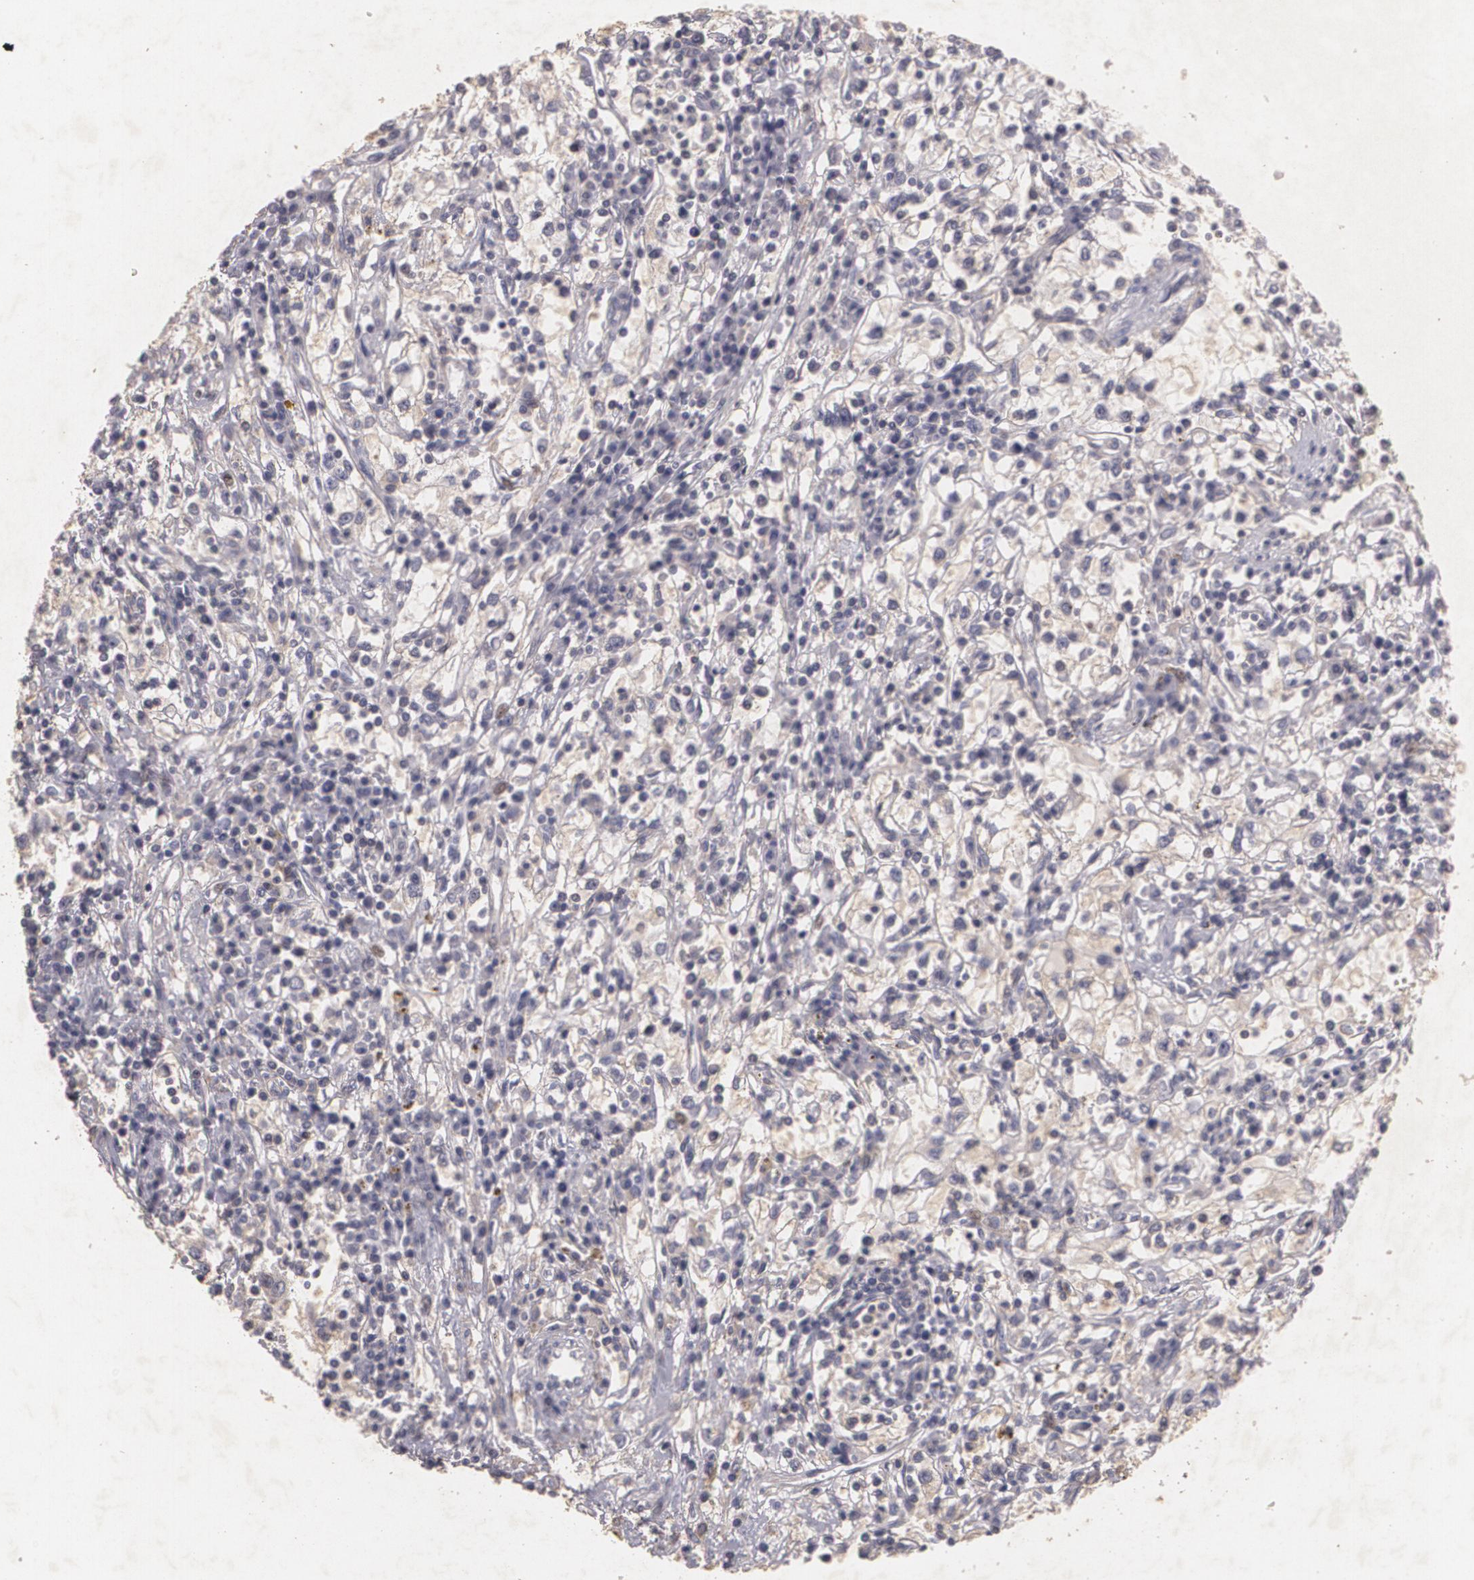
{"staining": {"intensity": "weak", "quantity": ">75%", "location": "cytoplasmic/membranous"}, "tissue": "renal cancer", "cell_type": "Tumor cells", "image_type": "cancer", "snomed": [{"axis": "morphology", "description": "Adenocarcinoma, NOS"}, {"axis": "topography", "description": "Kidney"}], "caption": "The image displays staining of renal cancer, revealing weak cytoplasmic/membranous protein expression (brown color) within tumor cells.", "gene": "KCNA4", "patient": {"sex": "male", "age": 82}}